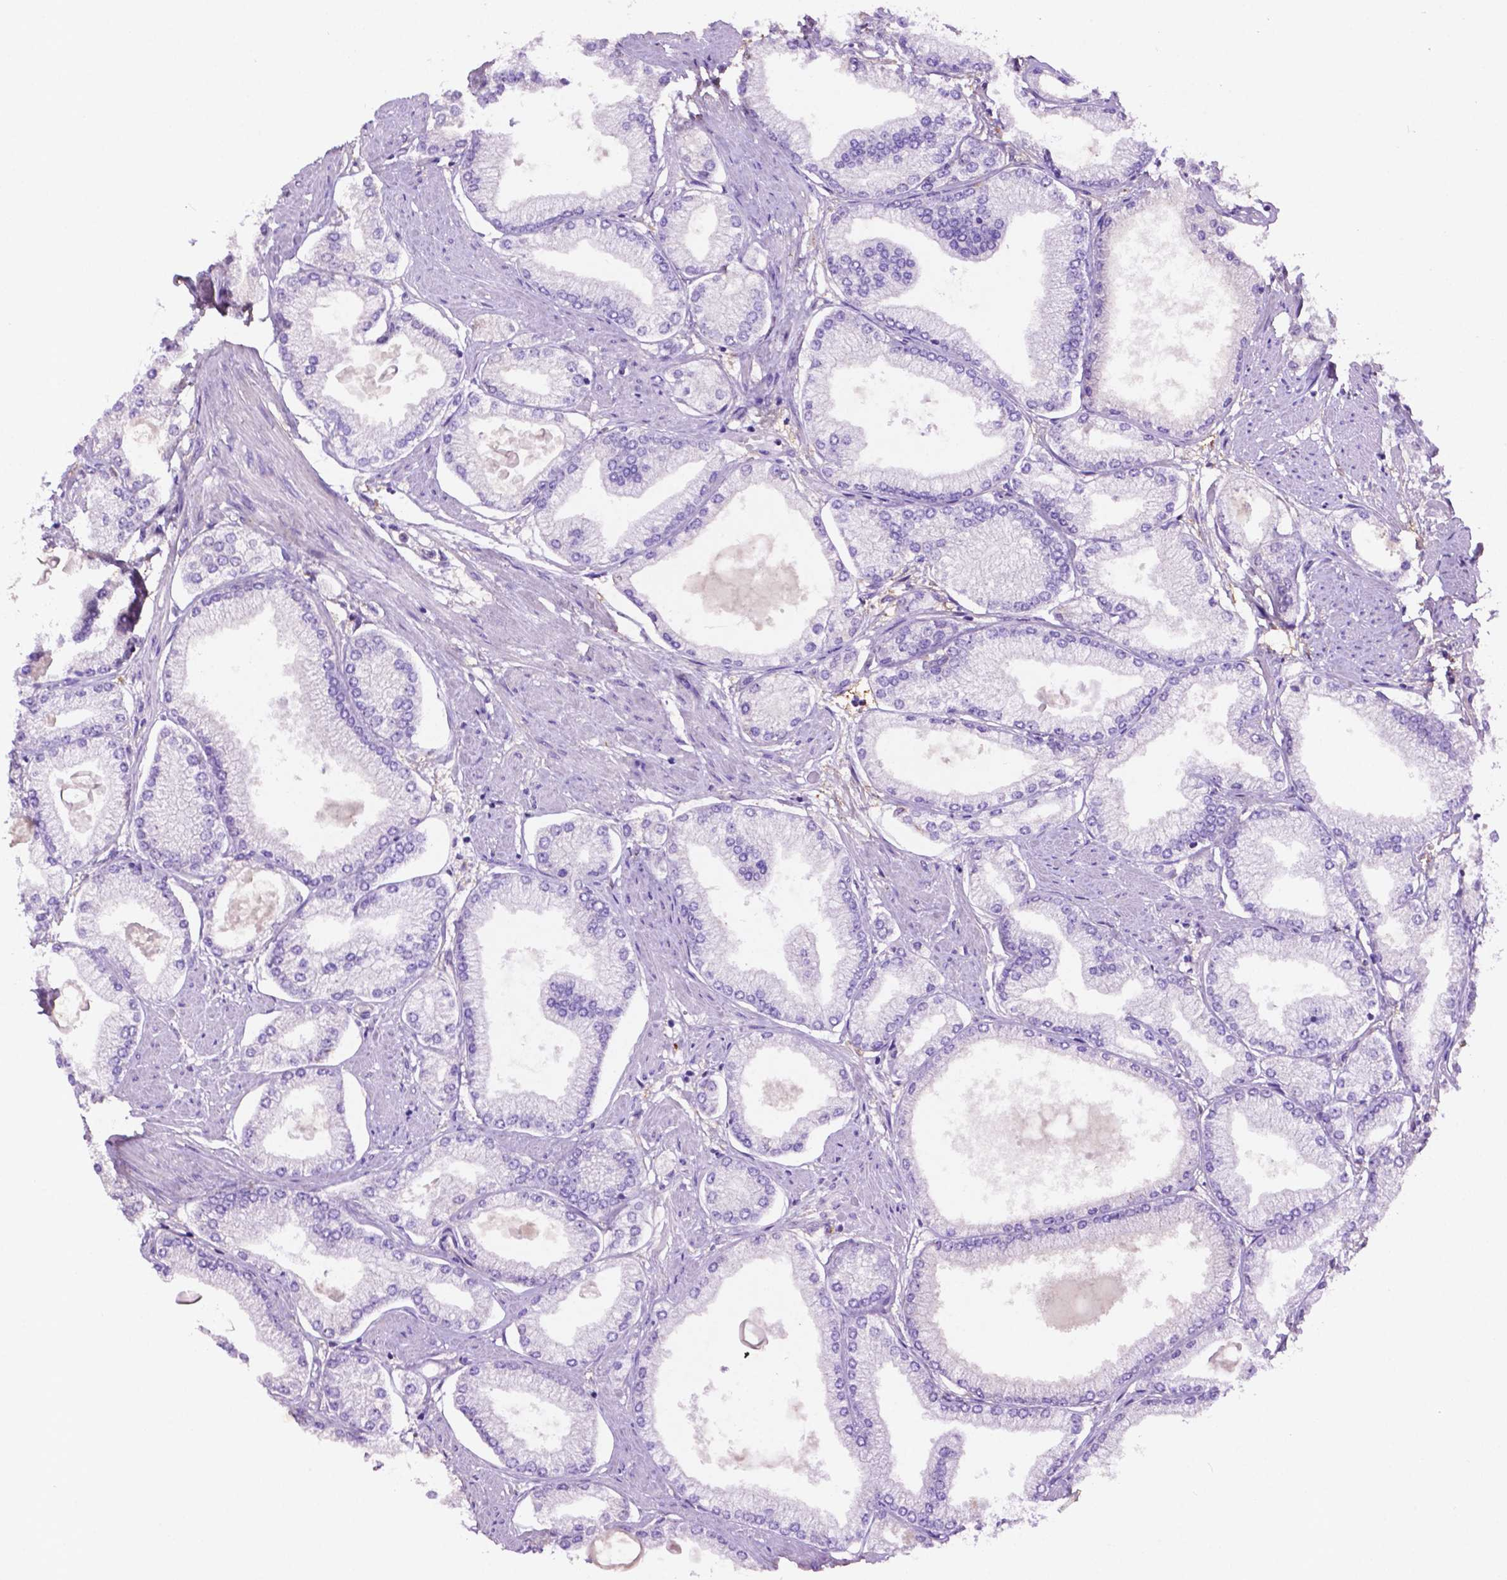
{"staining": {"intensity": "negative", "quantity": "none", "location": "none"}, "tissue": "prostate cancer", "cell_type": "Tumor cells", "image_type": "cancer", "snomed": [{"axis": "morphology", "description": "Adenocarcinoma, High grade"}, {"axis": "topography", "description": "Prostate"}], "caption": "Protein analysis of prostate cancer reveals no significant positivity in tumor cells.", "gene": "GDPD5", "patient": {"sex": "male", "age": 68}}